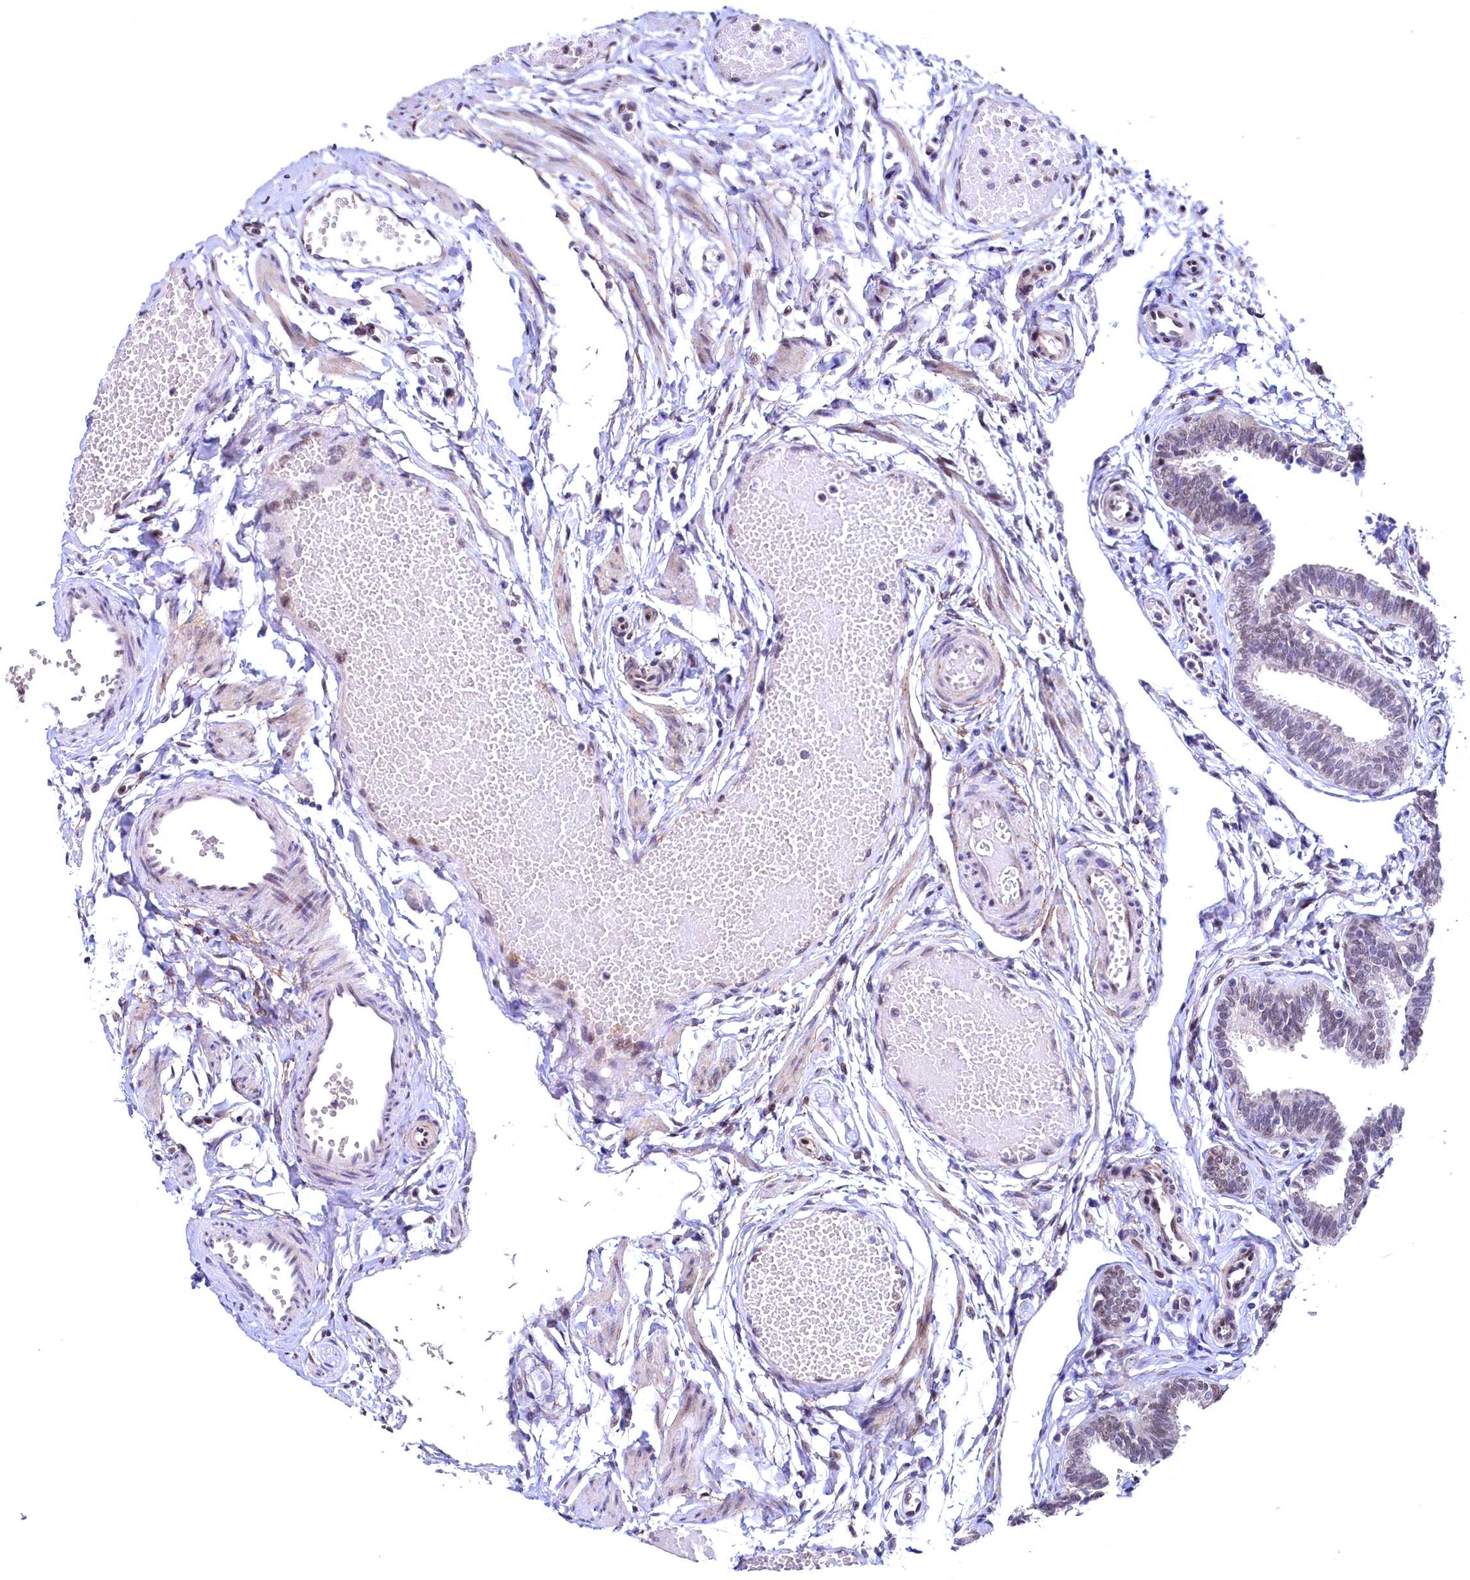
{"staining": {"intensity": "moderate", "quantity": "25%-75%", "location": "nuclear"}, "tissue": "fallopian tube", "cell_type": "Glandular cells", "image_type": "normal", "snomed": [{"axis": "morphology", "description": "Normal tissue, NOS"}, {"axis": "topography", "description": "Fallopian tube"}, {"axis": "topography", "description": "Ovary"}], "caption": "Benign fallopian tube reveals moderate nuclear positivity in approximately 25%-75% of glandular cells, visualized by immunohistochemistry. The staining was performed using DAB to visualize the protein expression in brown, while the nuclei were stained in blue with hematoxylin (Magnification: 20x).", "gene": "FLYWCH2", "patient": {"sex": "female", "age": 23}}